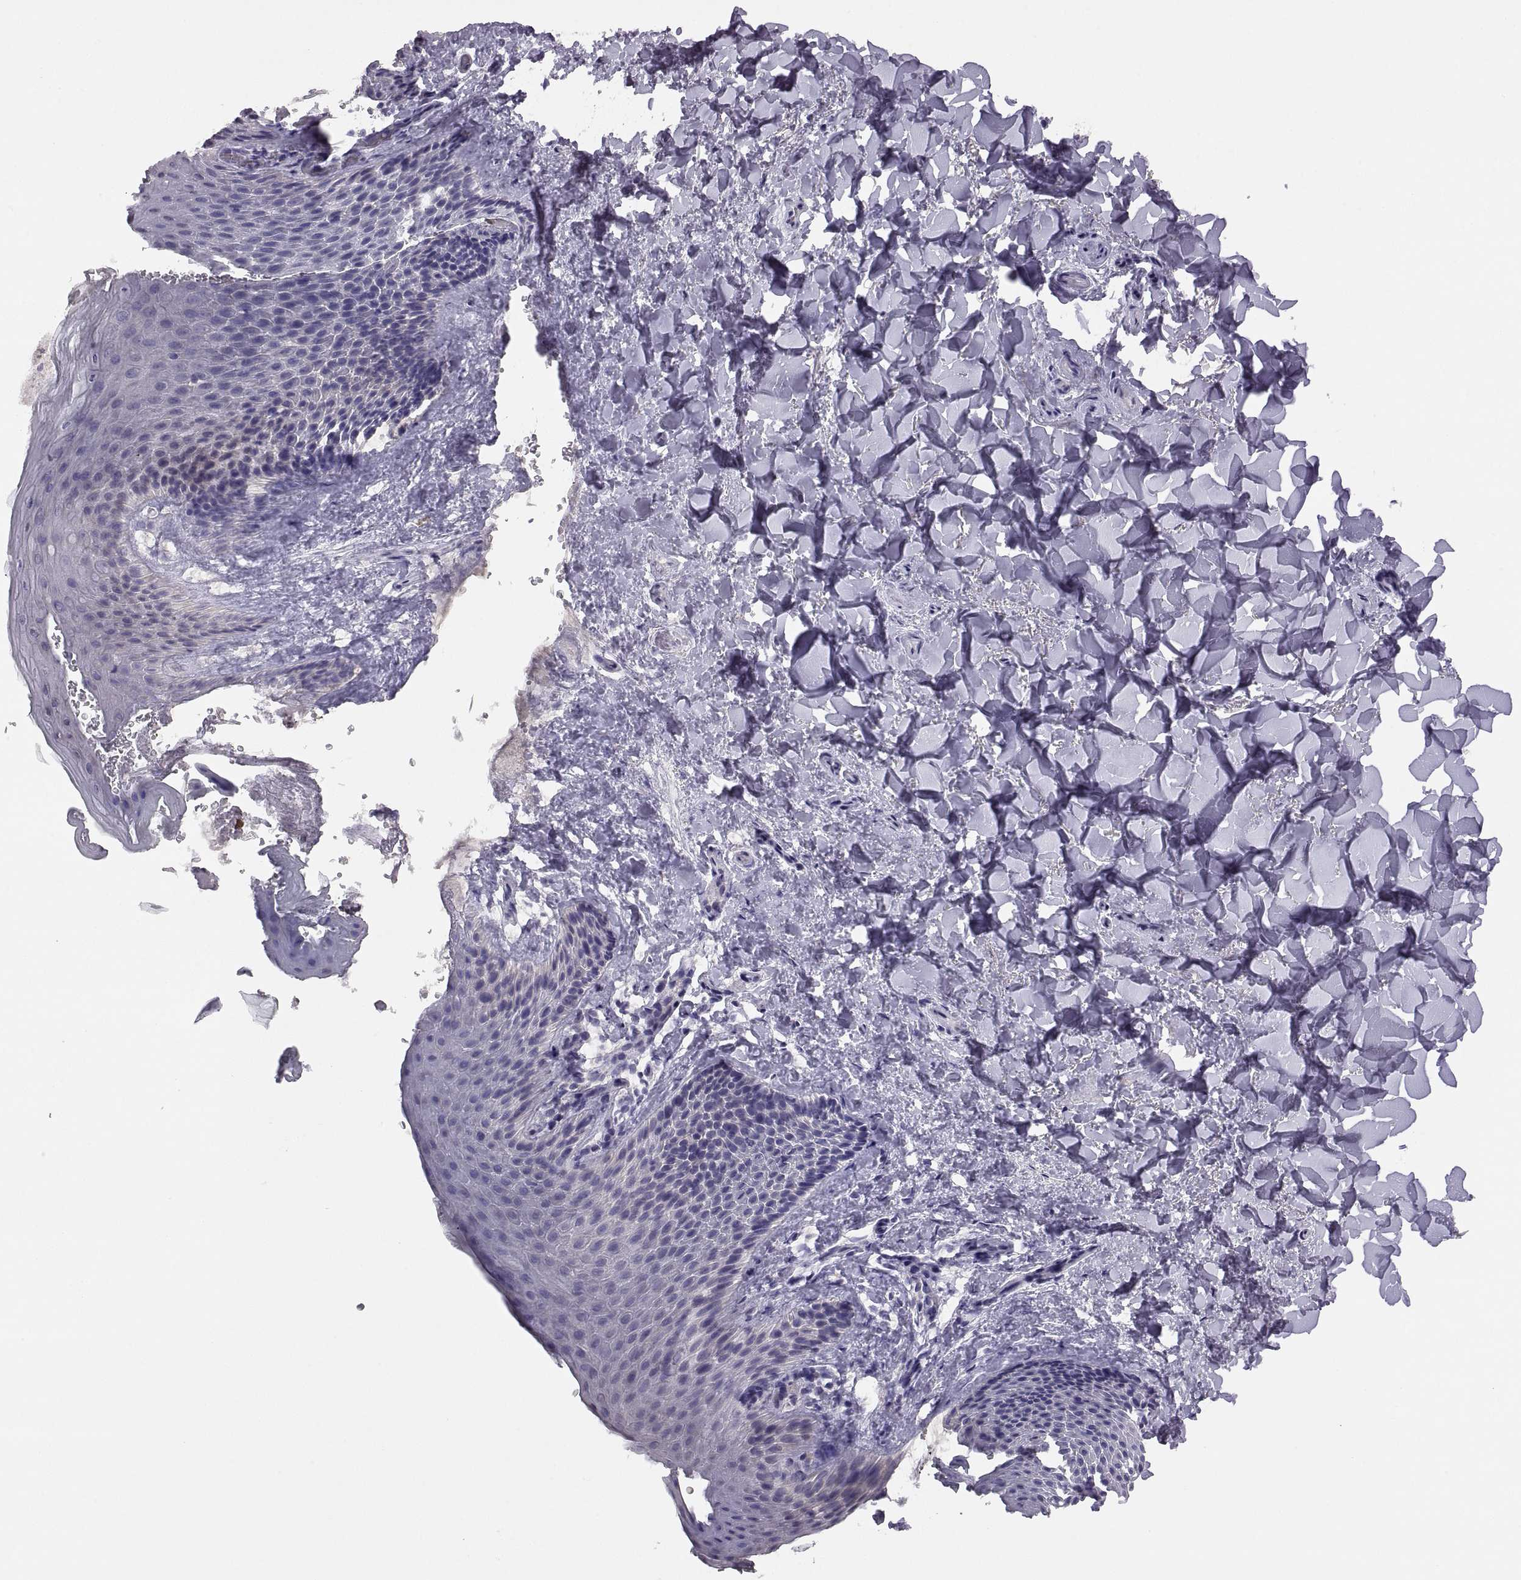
{"staining": {"intensity": "negative", "quantity": "none", "location": "none"}, "tissue": "skin", "cell_type": "Epidermal cells", "image_type": "normal", "snomed": [{"axis": "morphology", "description": "Normal tissue, NOS"}, {"axis": "topography", "description": "Anal"}], "caption": "Epidermal cells show no significant protein expression in unremarkable skin. (Brightfield microscopy of DAB (3,3'-diaminobenzidine) immunohistochemistry (IHC) at high magnification).", "gene": "TBX19", "patient": {"sex": "male", "age": 36}}